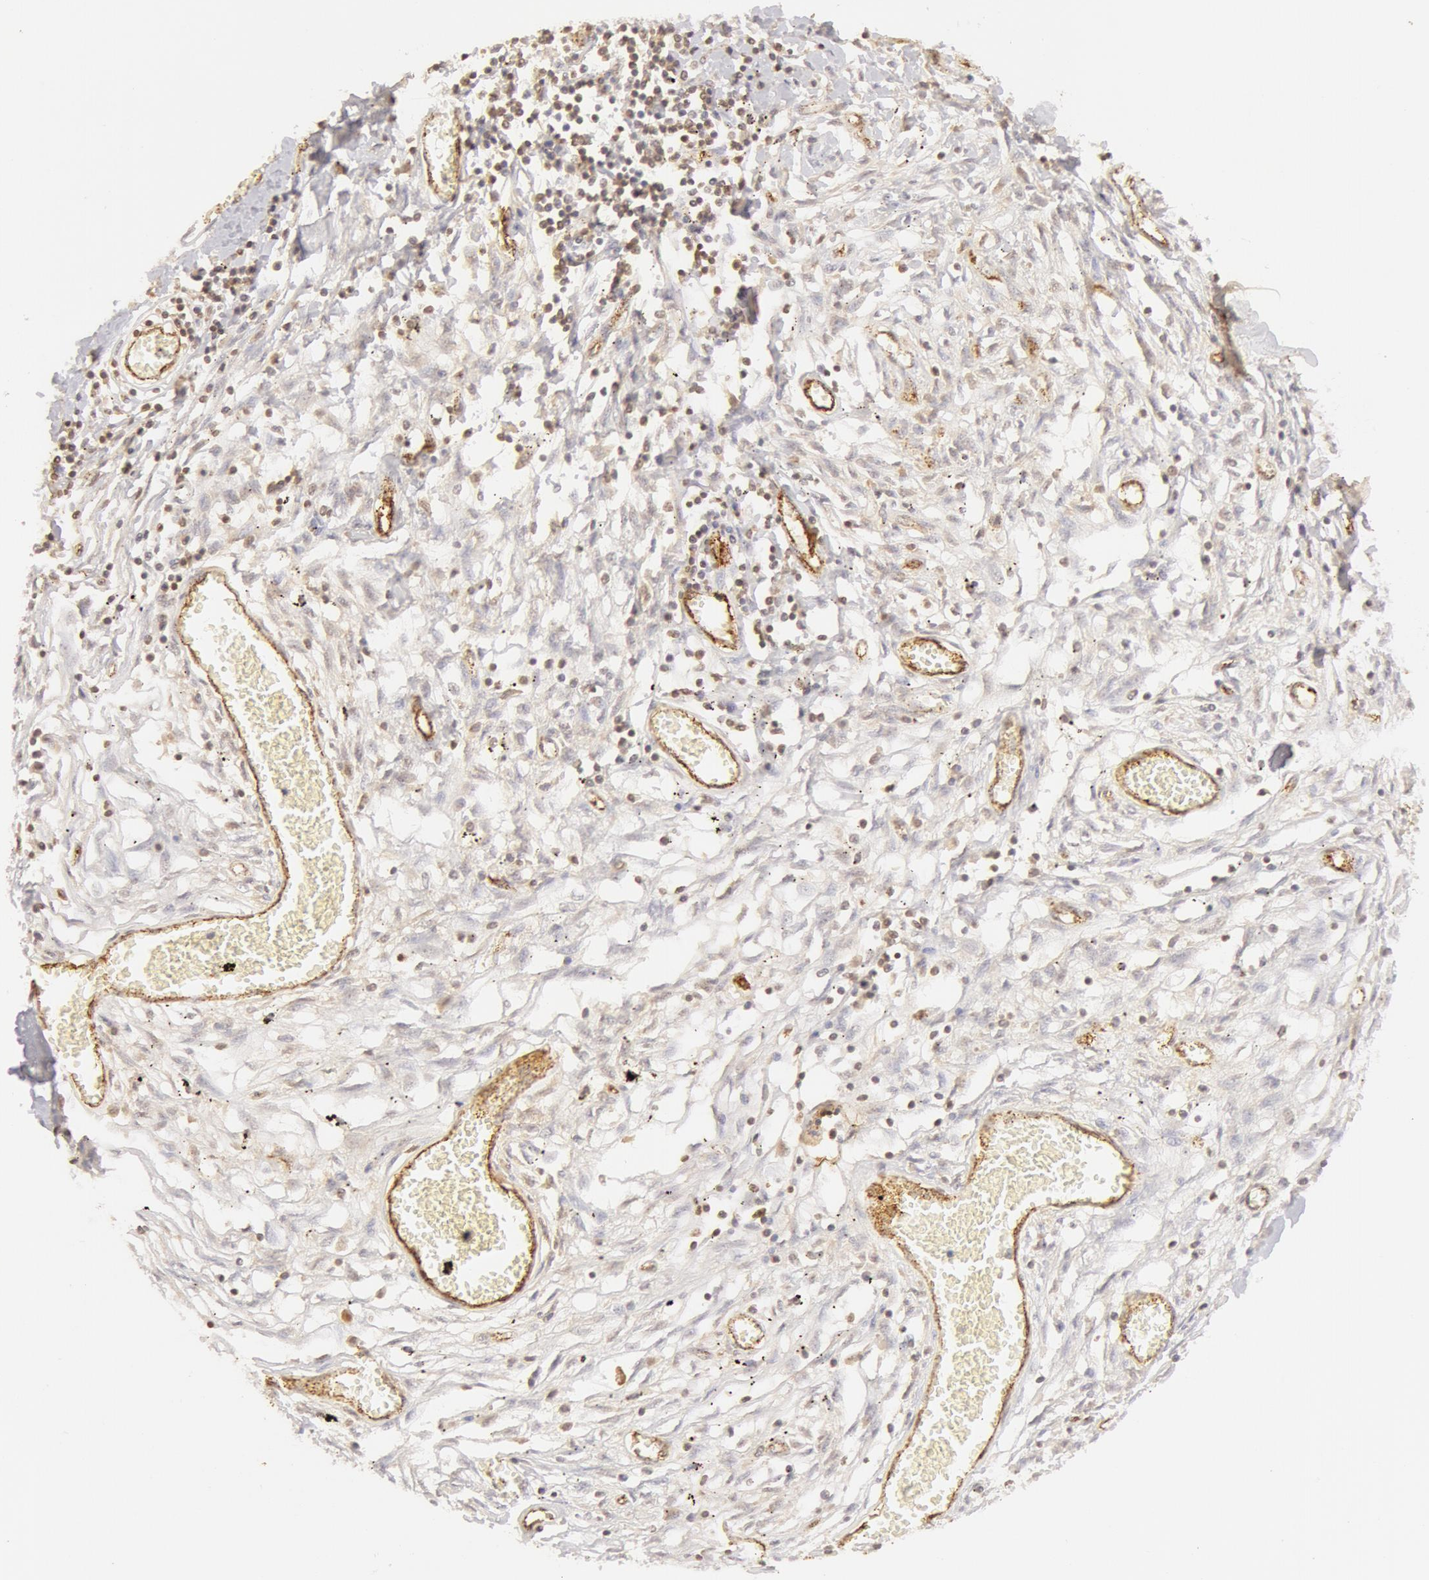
{"staining": {"intensity": "moderate", "quantity": "<25%", "location": "cytoplasmic/membranous"}, "tissue": "adipose tissue", "cell_type": "Adipocytes", "image_type": "normal", "snomed": [{"axis": "morphology", "description": "Normal tissue, NOS"}, {"axis": "morphology", "description": "Sarcoma, NOS"}, {"axis": "topography", "description": "Skin"}, {"axis": "topography", "description": "Soft tissue"}], "caption": "This is a micrograph of immunohistochemistry (IHC) staining of unremarkable adipose tissue, which shows moderate expression in the cytoplasmic/membranous of adipocytes.", "gene": "VWF", "patient": {"sex": "female", "age": 51}}